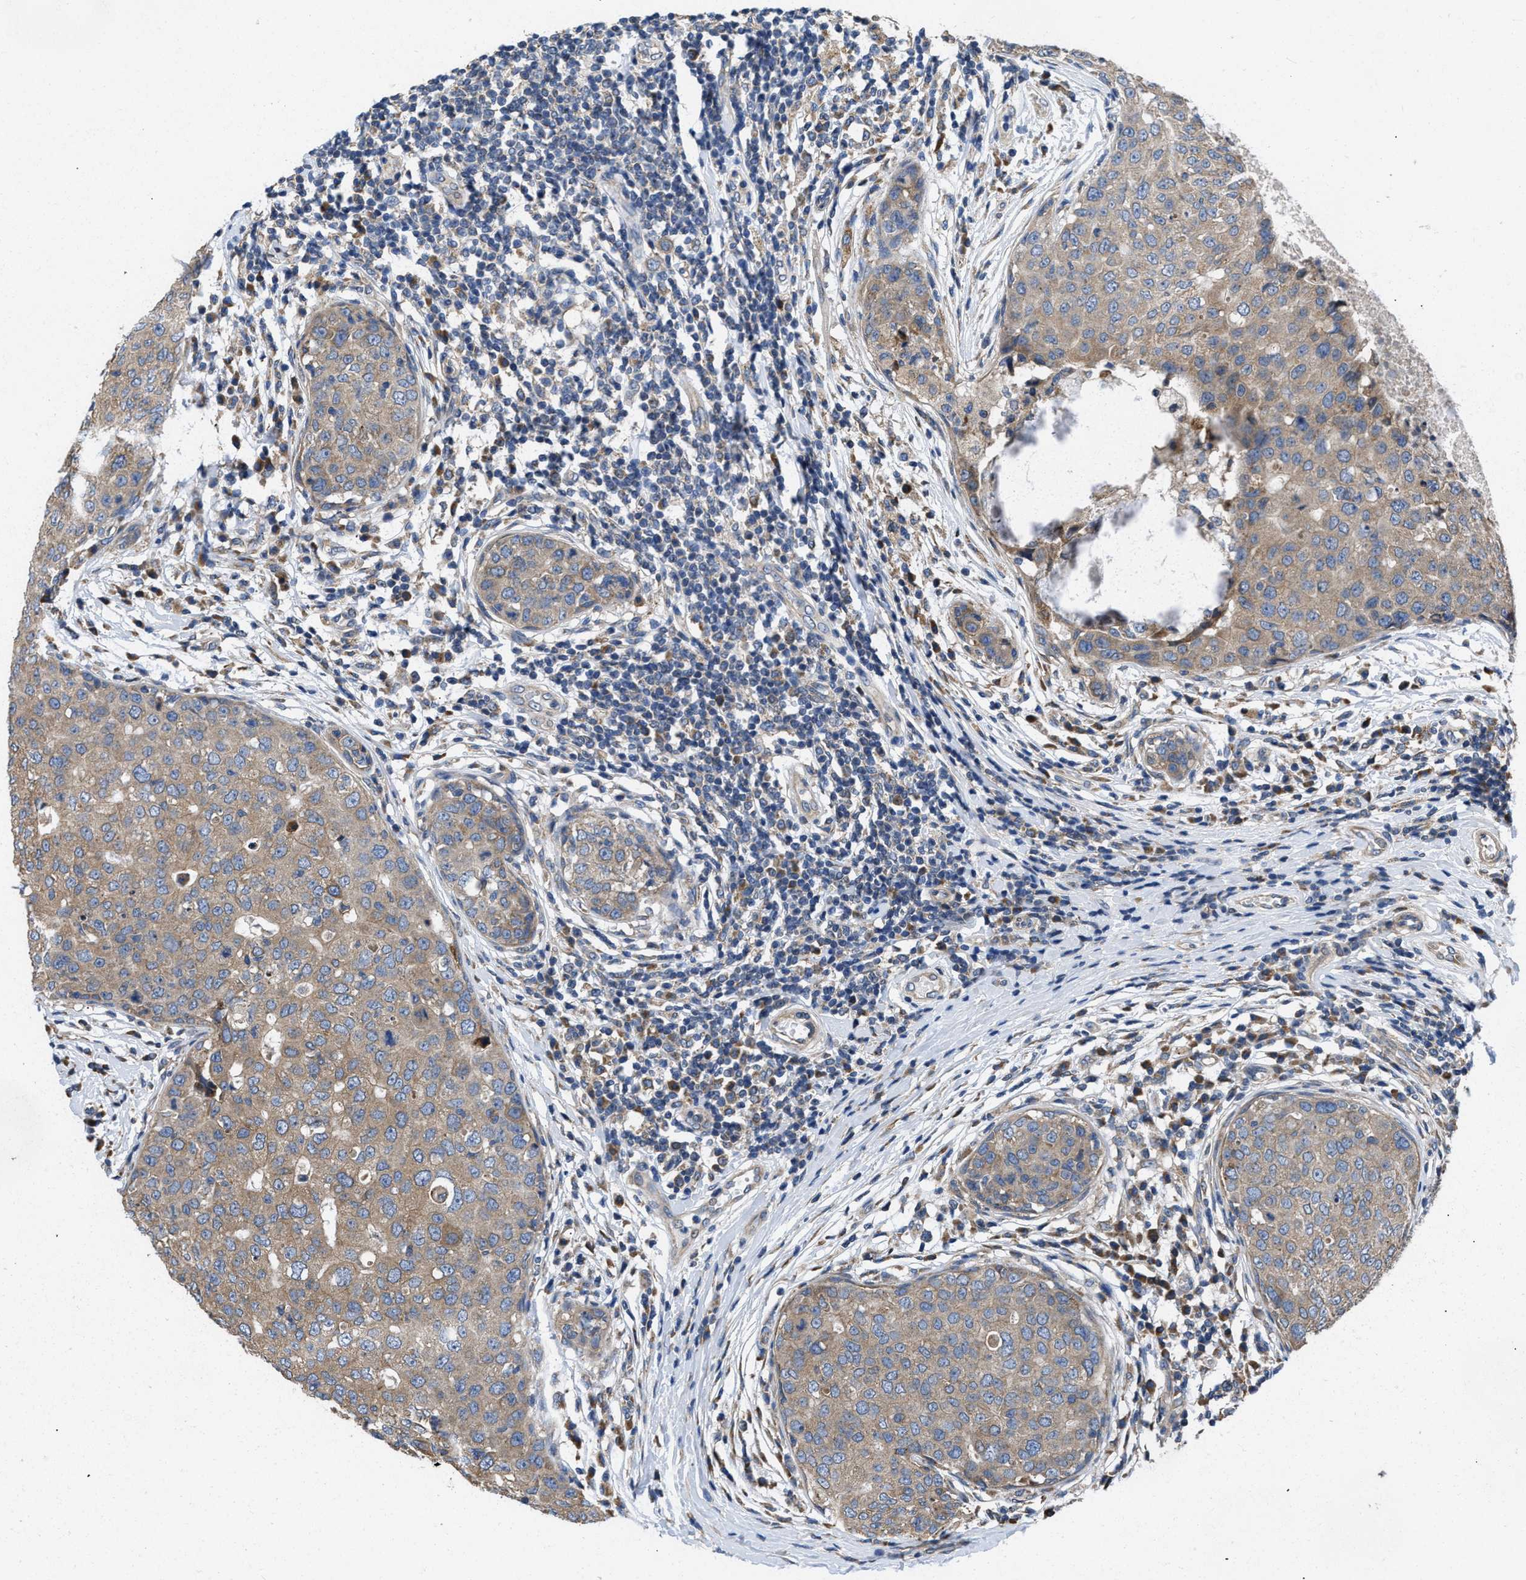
{"staining": {"intensity": "weak", "quantity": ">75%", "location": "cytoplasmic/membranous"}, "tissue": "breast cancer", "cell_type": "Tumor cells", "image_type": "cancer", "snomed": [{"axis": "morphology", "description": "Duct carcinoma"}, {"axis": "topography", "description": "Breast"}], "caption": "DAB immunohistochemical staining of breast infiltrating ductal carcinoma shows weak cytoplasmic/membranous protein expression in about >75% of tumor cells.", "gene": "CEP128", "patient": {"sex": "female", "age": 27}}